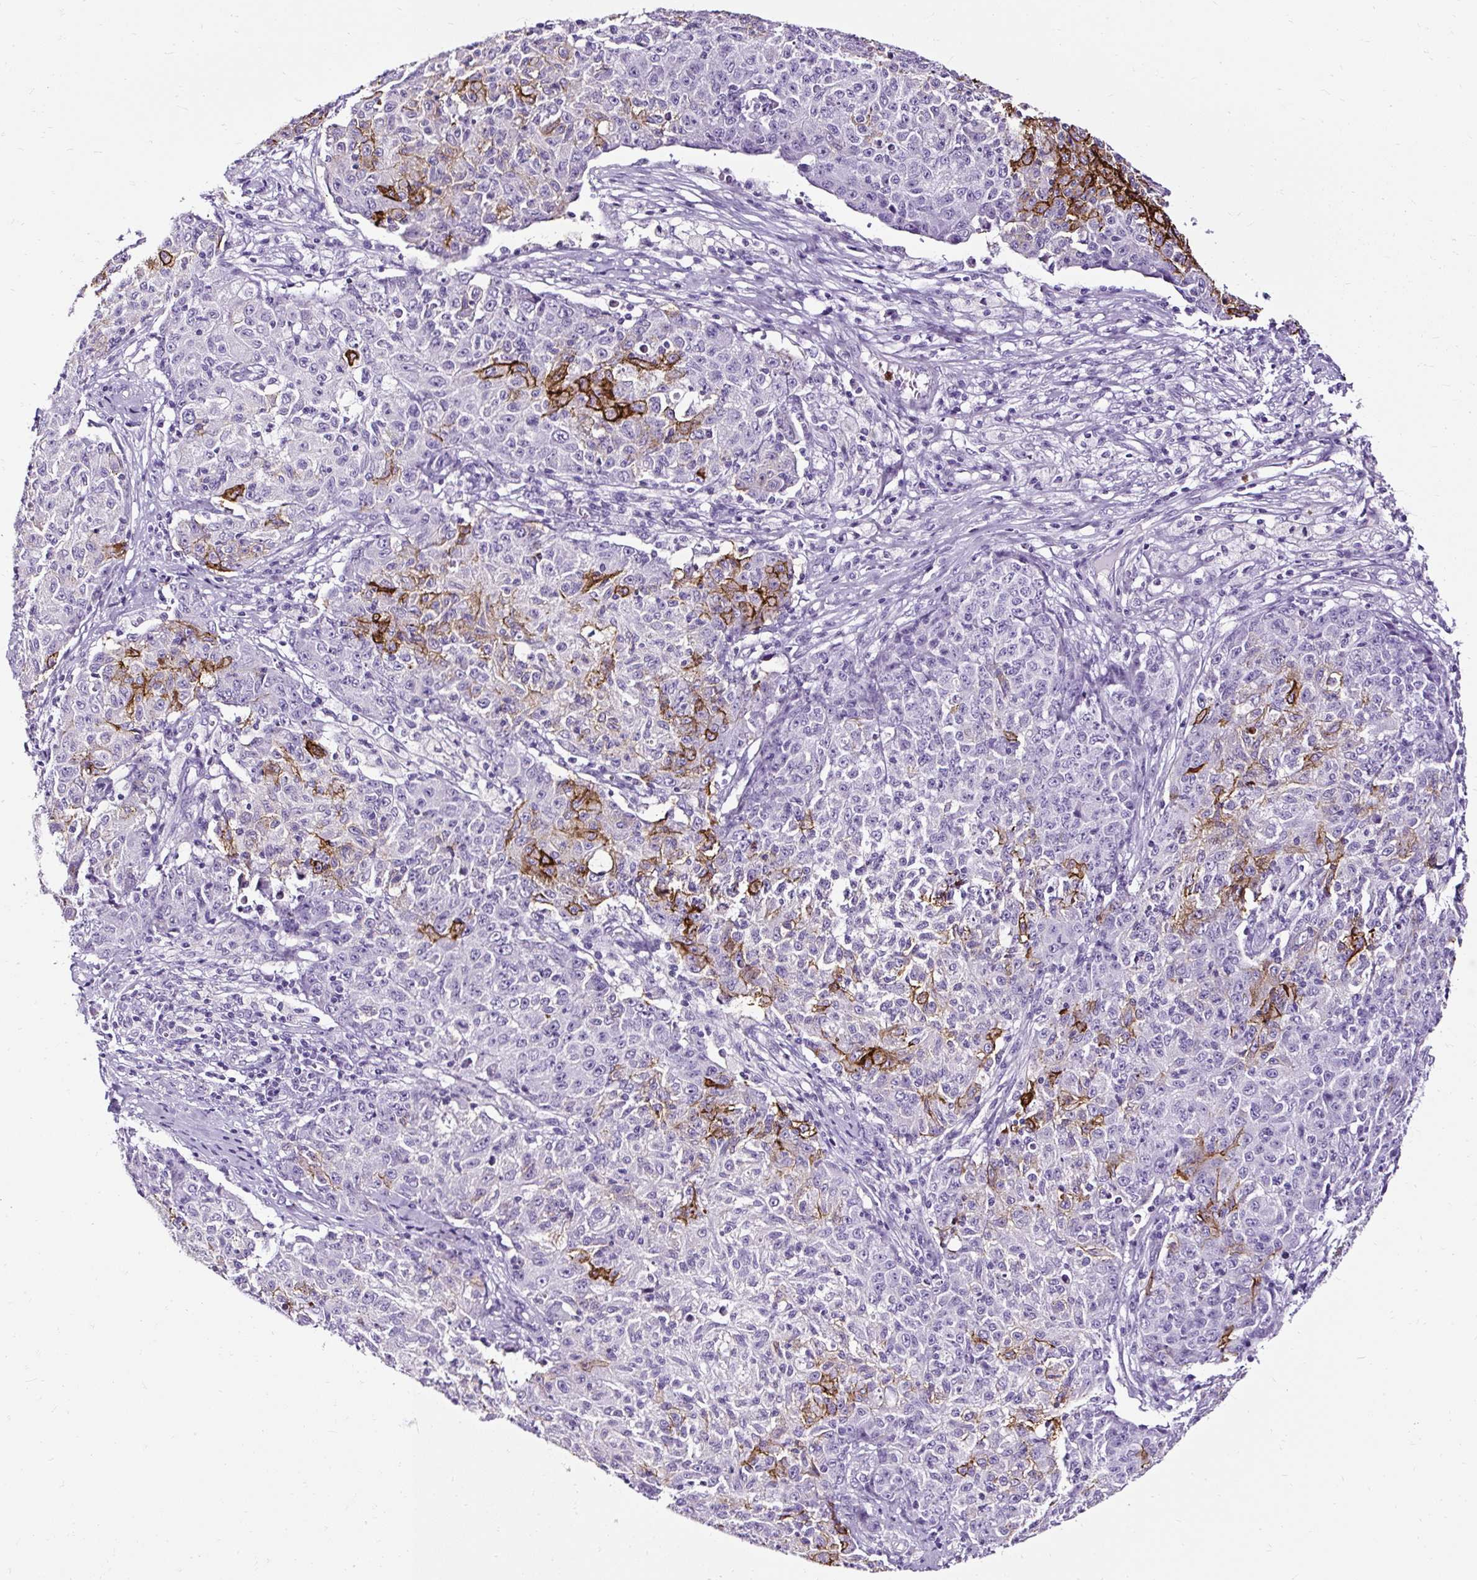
{"staining": {"intensity": "moderate", "quantity": "<25%", "location": "cytoplasmic/membranous"}, "tissue": "ovarian cancer", "cell_type": "Tumor cells", "image_type": "cancer", "snomed": [{"axis": "morphology", "description": "Carcinoma, endometroid"}, {"axis": "topography", "description": "Ovary"}], "caption": "A histopathology image of human endometroid carcinoma (ovarian) stained for a protein demonstrates moderate cytoplasmic/membranous brown staining in tumor cells. The protein is stained brown, and the nuclei are stained in blue (DAB IHC with brightfield microscopy, high magnification).", "gene": "SLC7A8", "patient": {"sex": "female", "age": 42}}